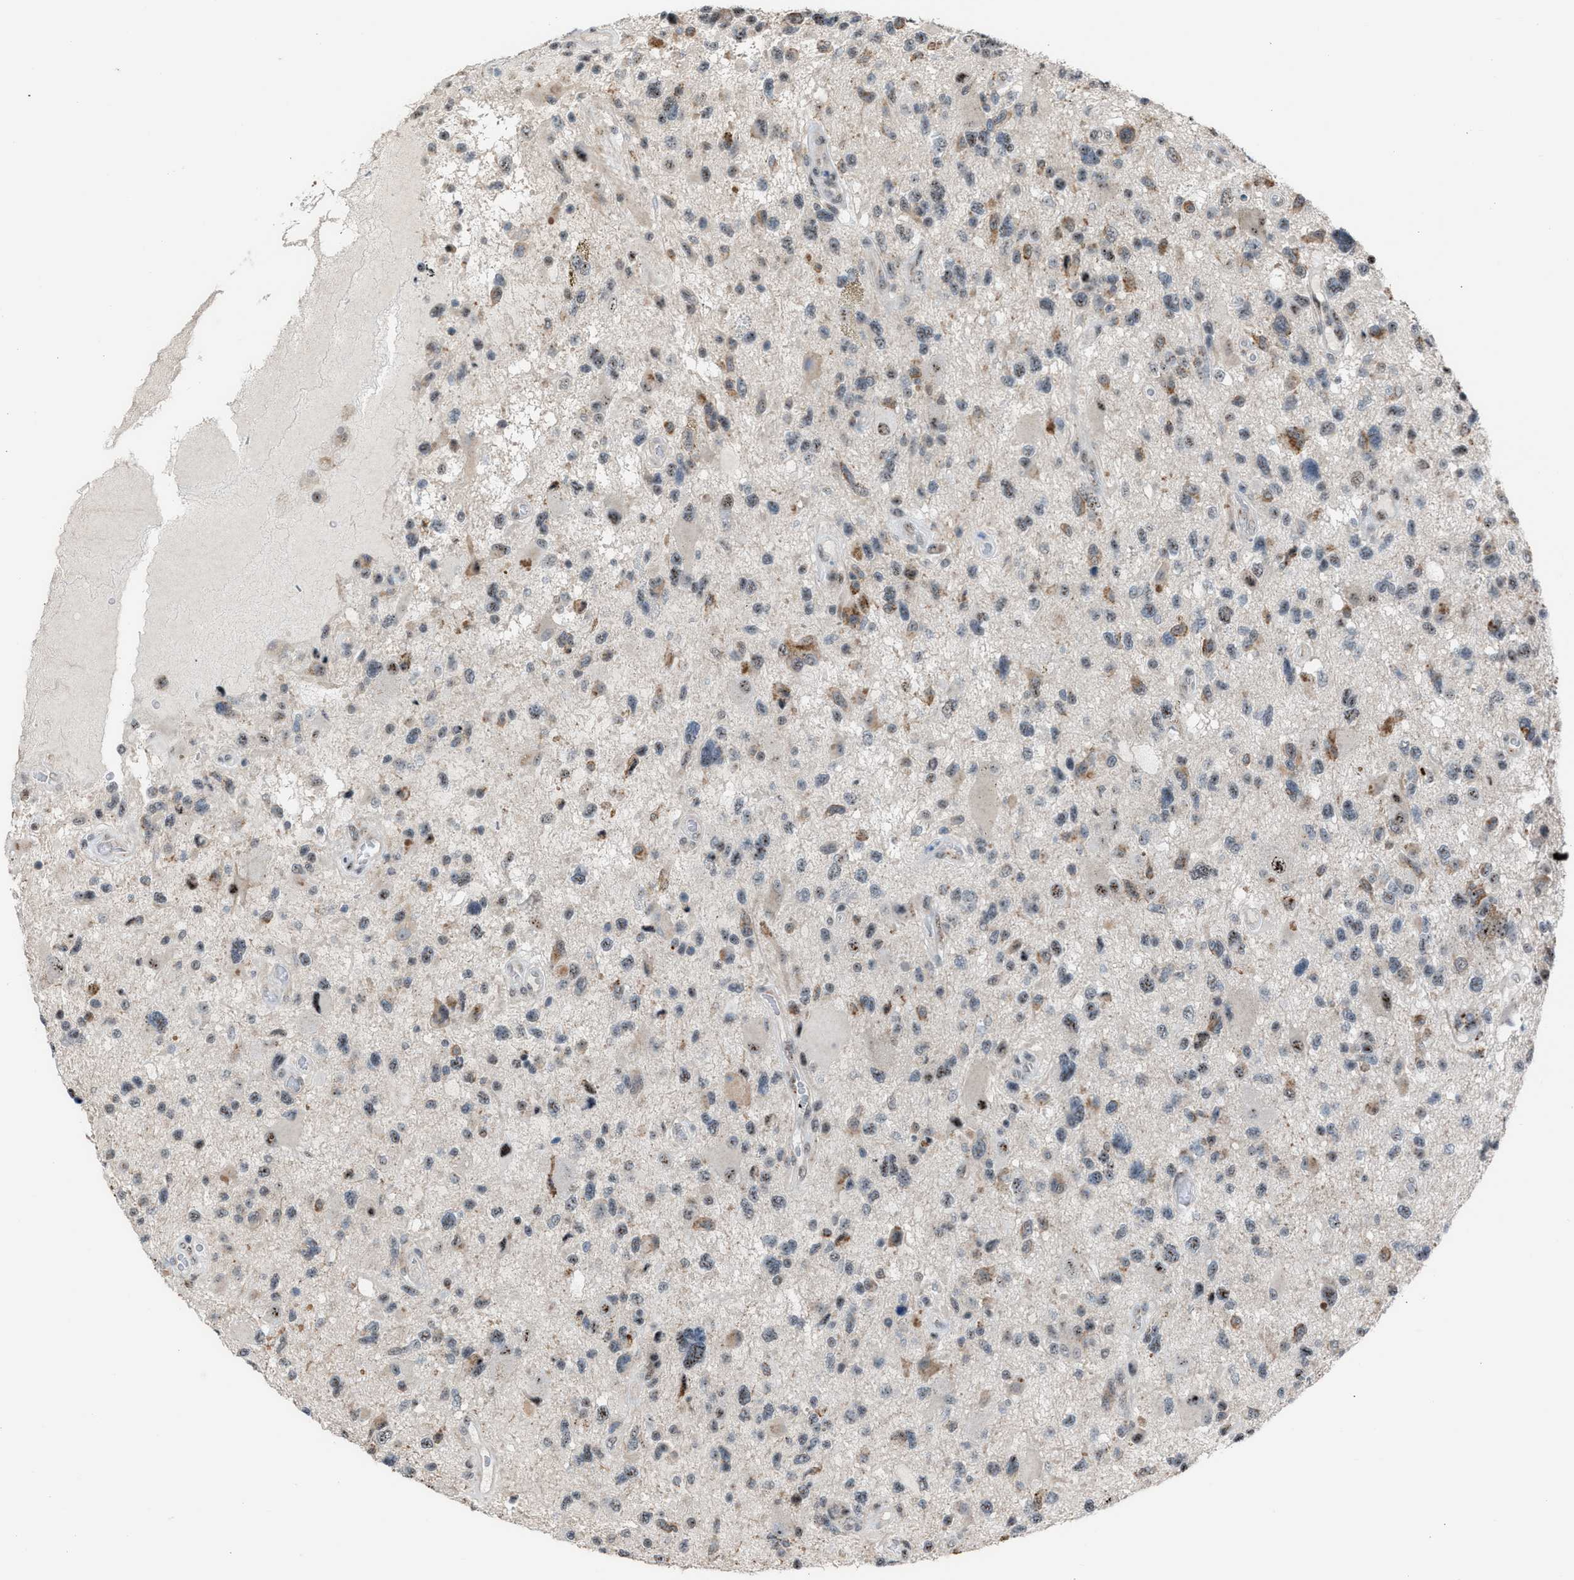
{"staining": {"intensity": "weak", "quantity": "25%-75%", "location": "nuclear"}, "tissue": "glioma", "cell_type": "Tumor cells", "image_type": "cancer", "snomed": [{"axis": "morphology", "description": "Glioma, malignant, High grade"}, {"axis": "topography", "description": "Brain"}], "caption": "Immunohistochemical staining of human malignant glioma (high-grade) shows weak nuclear protein positivity in about 25%-75% of tumor cells.", "gene": "CENPP", "patient": {"sex": "male", "age": 33}}